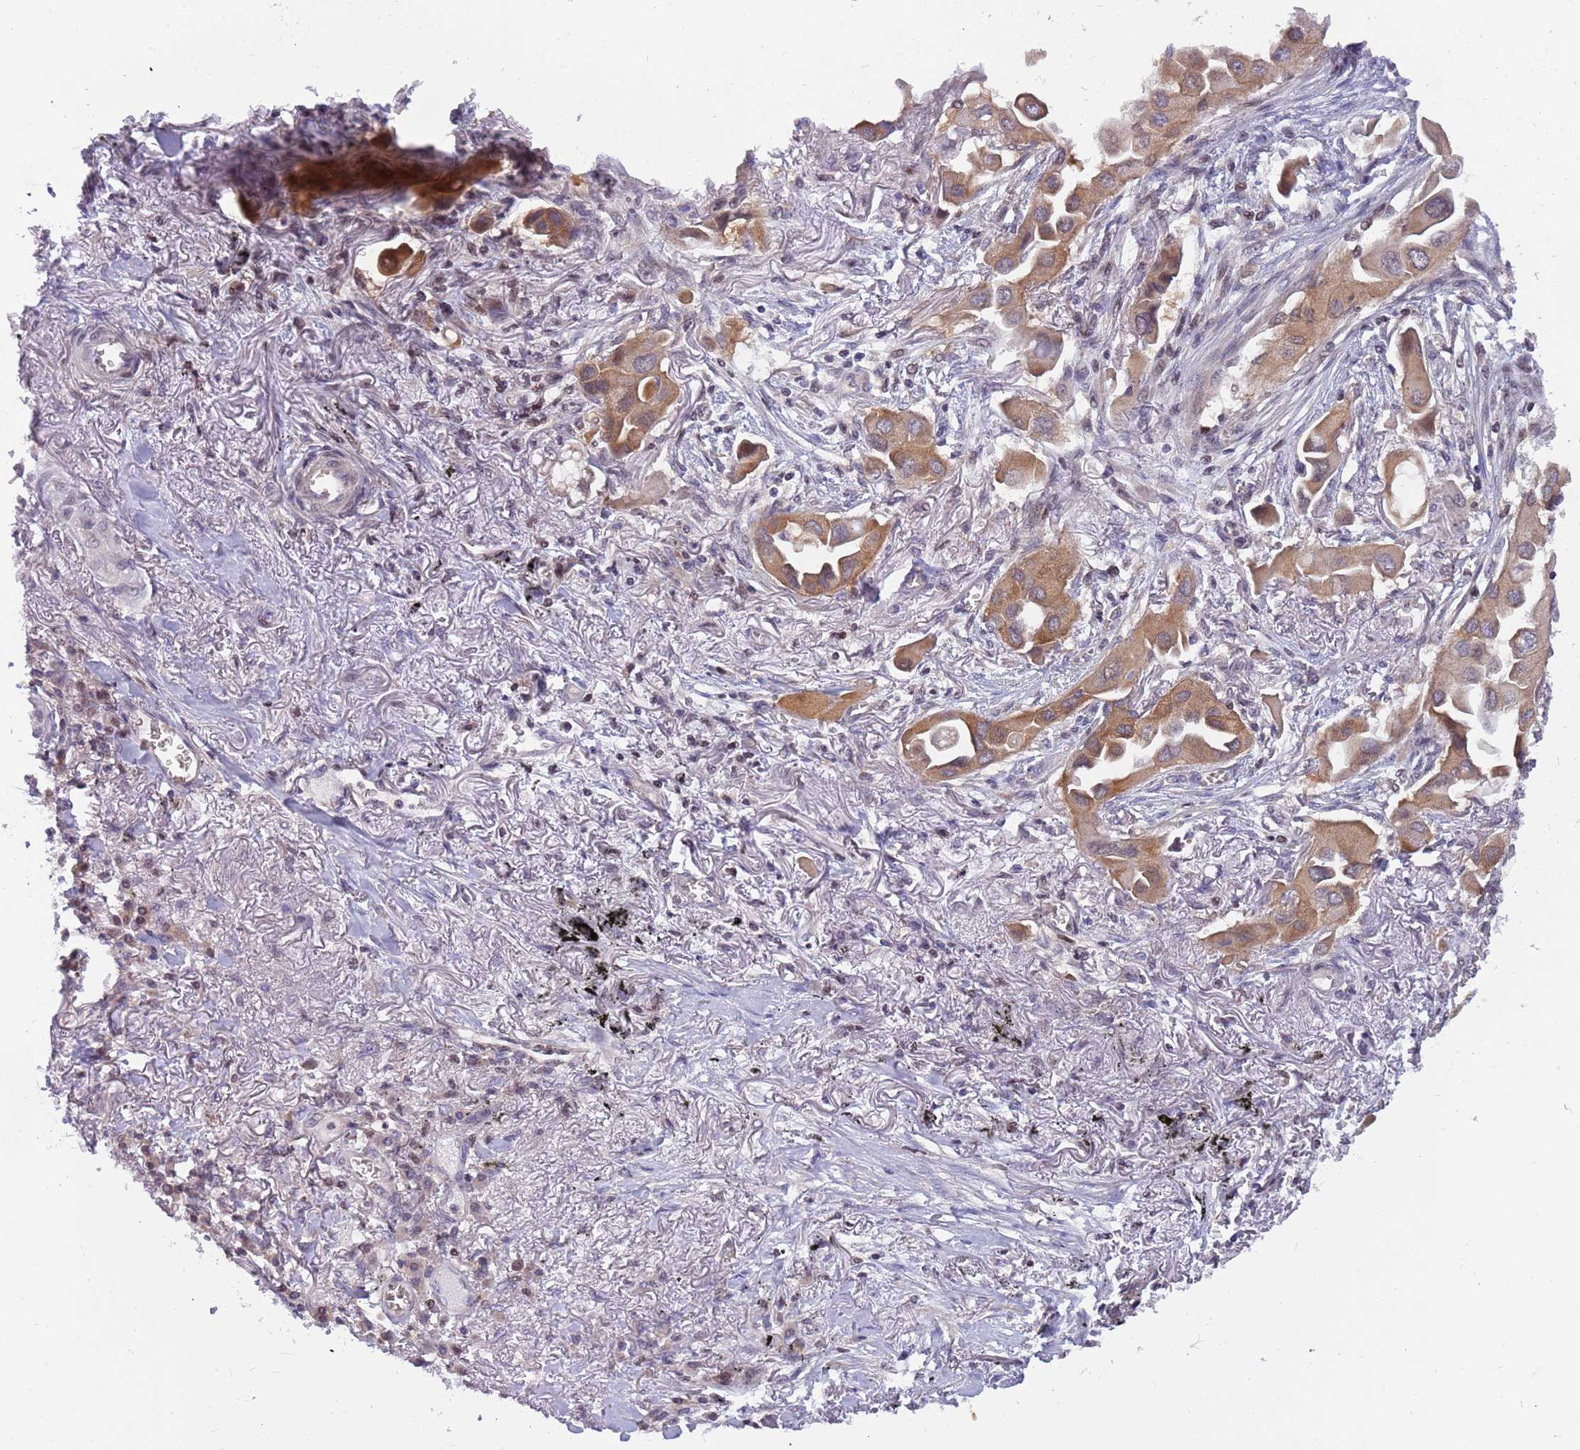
{"staining": {"intensity": "moderate", "quantity": ">75%", "location": "cytoplasmic/membranous"}, "tissue": "lung cancer", "cell_type": "Tumor cells", "image_type": "cancer", "snomed": [{"axis": "morphology", "description": "Adenocarcinoma, NOS"}, {"axis": "topography", "description": "Lung"}], "caption": "Lung cancer tissue shows moderate cytoplasmic/membranous expression in approximately >75% of tumor cells", "gene": "ARHGEF5", "patient": {"sex": "female", "age": 76}}